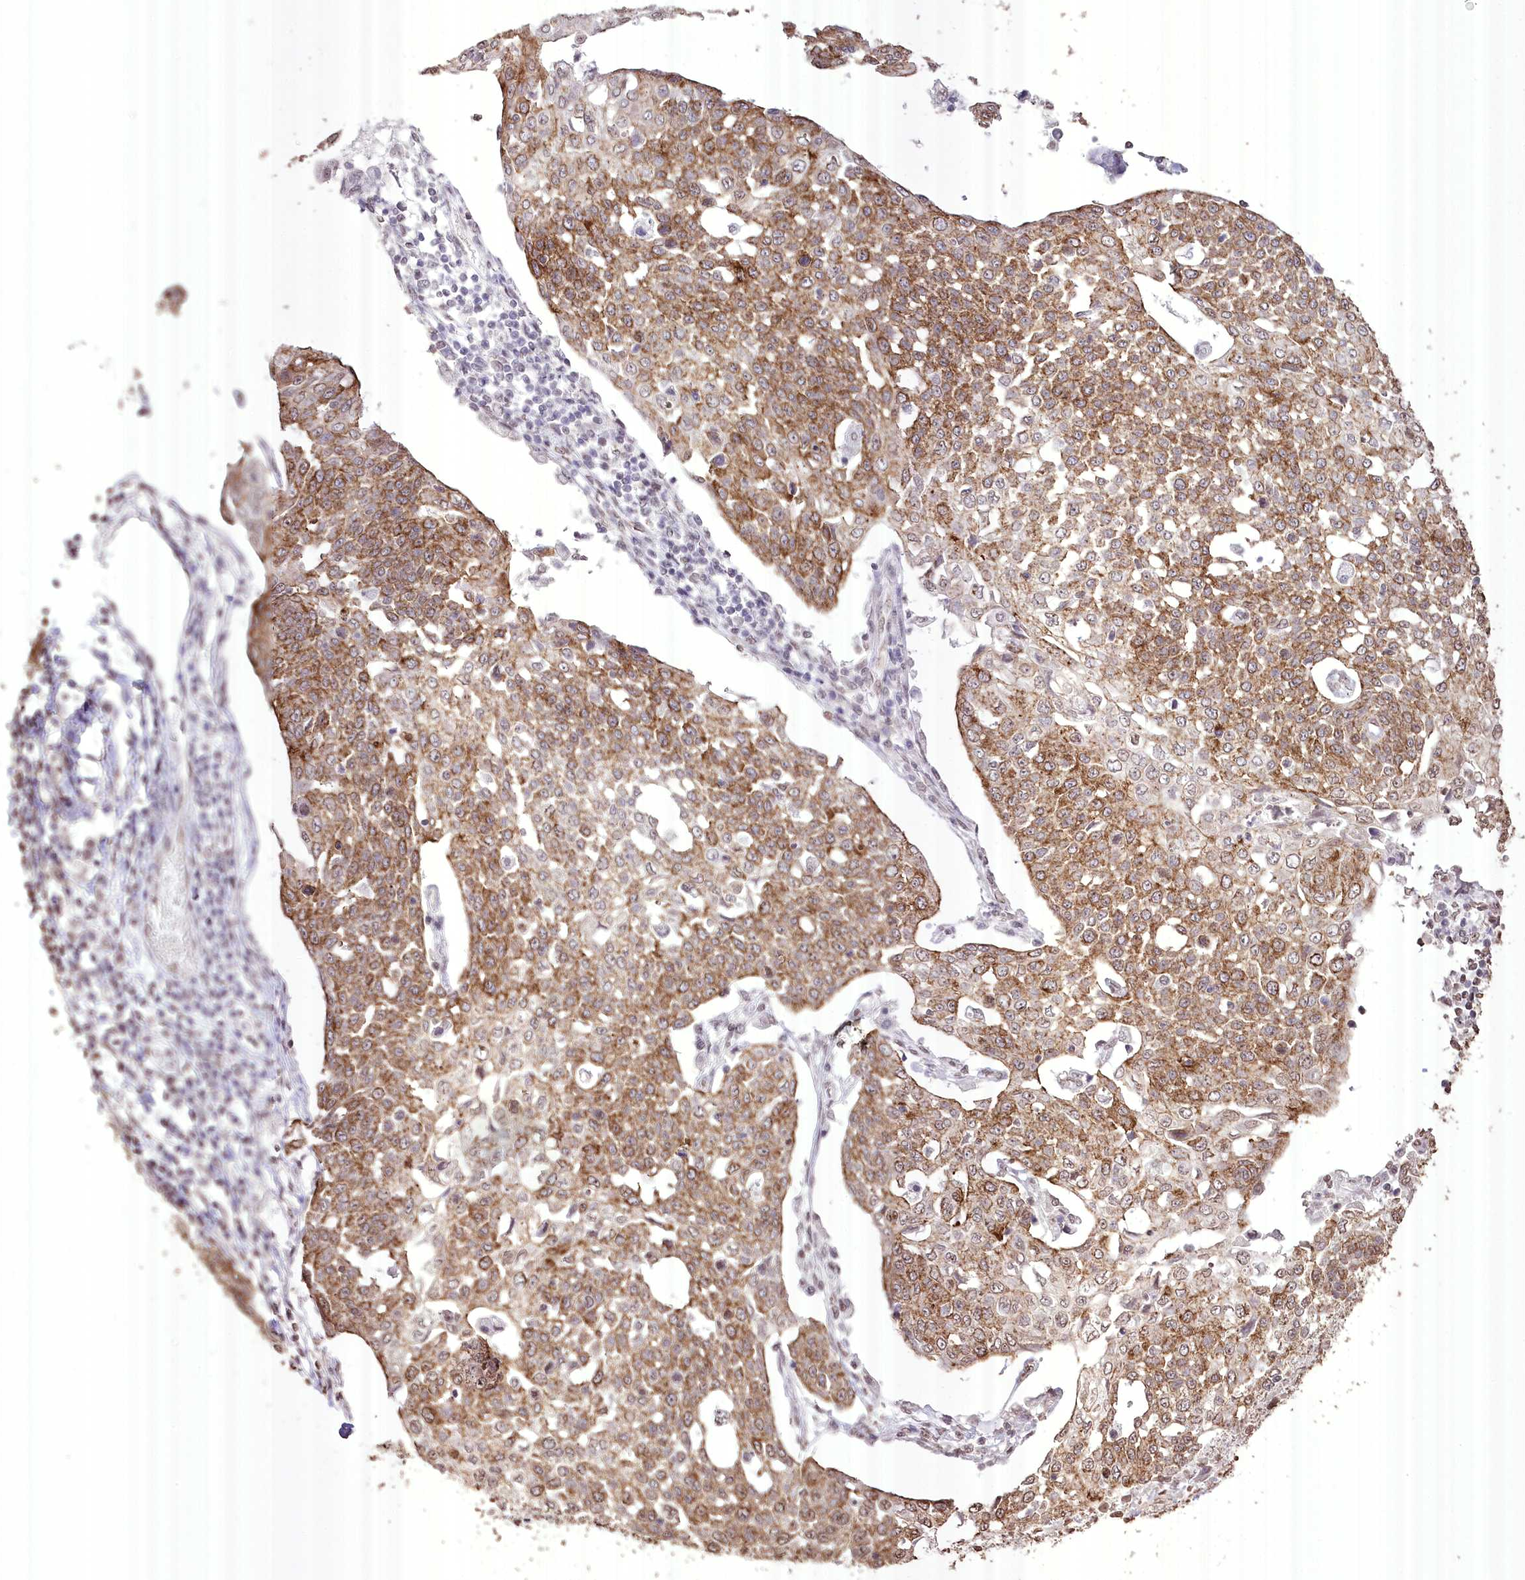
{"staining": {"intensity": "moderate", "quantity": ">75%", "location": "cytoplasmic/membranous"}, "tissue": "cervical cancer", "cell_type": "Tumor cells", "image_type": "cancer", "snomed": [{"axis": "morphology", "description": "Squamous cell carcinoma, NOS"}, {"axis": "topography", "description": "Cervix"}], "caption": "IHC of cervical squamous cell carcinoma demonstrates medium levels of moderate cytoplasmic/membranous positivity in approximately >75% of tumor cells. (Stains: DAB in brown, nuclei in blue, Microscopy: brightfield microscopy at high magnification).", "gene": "SLC39A10", "patient": {"sex": "female", "age": 34}}